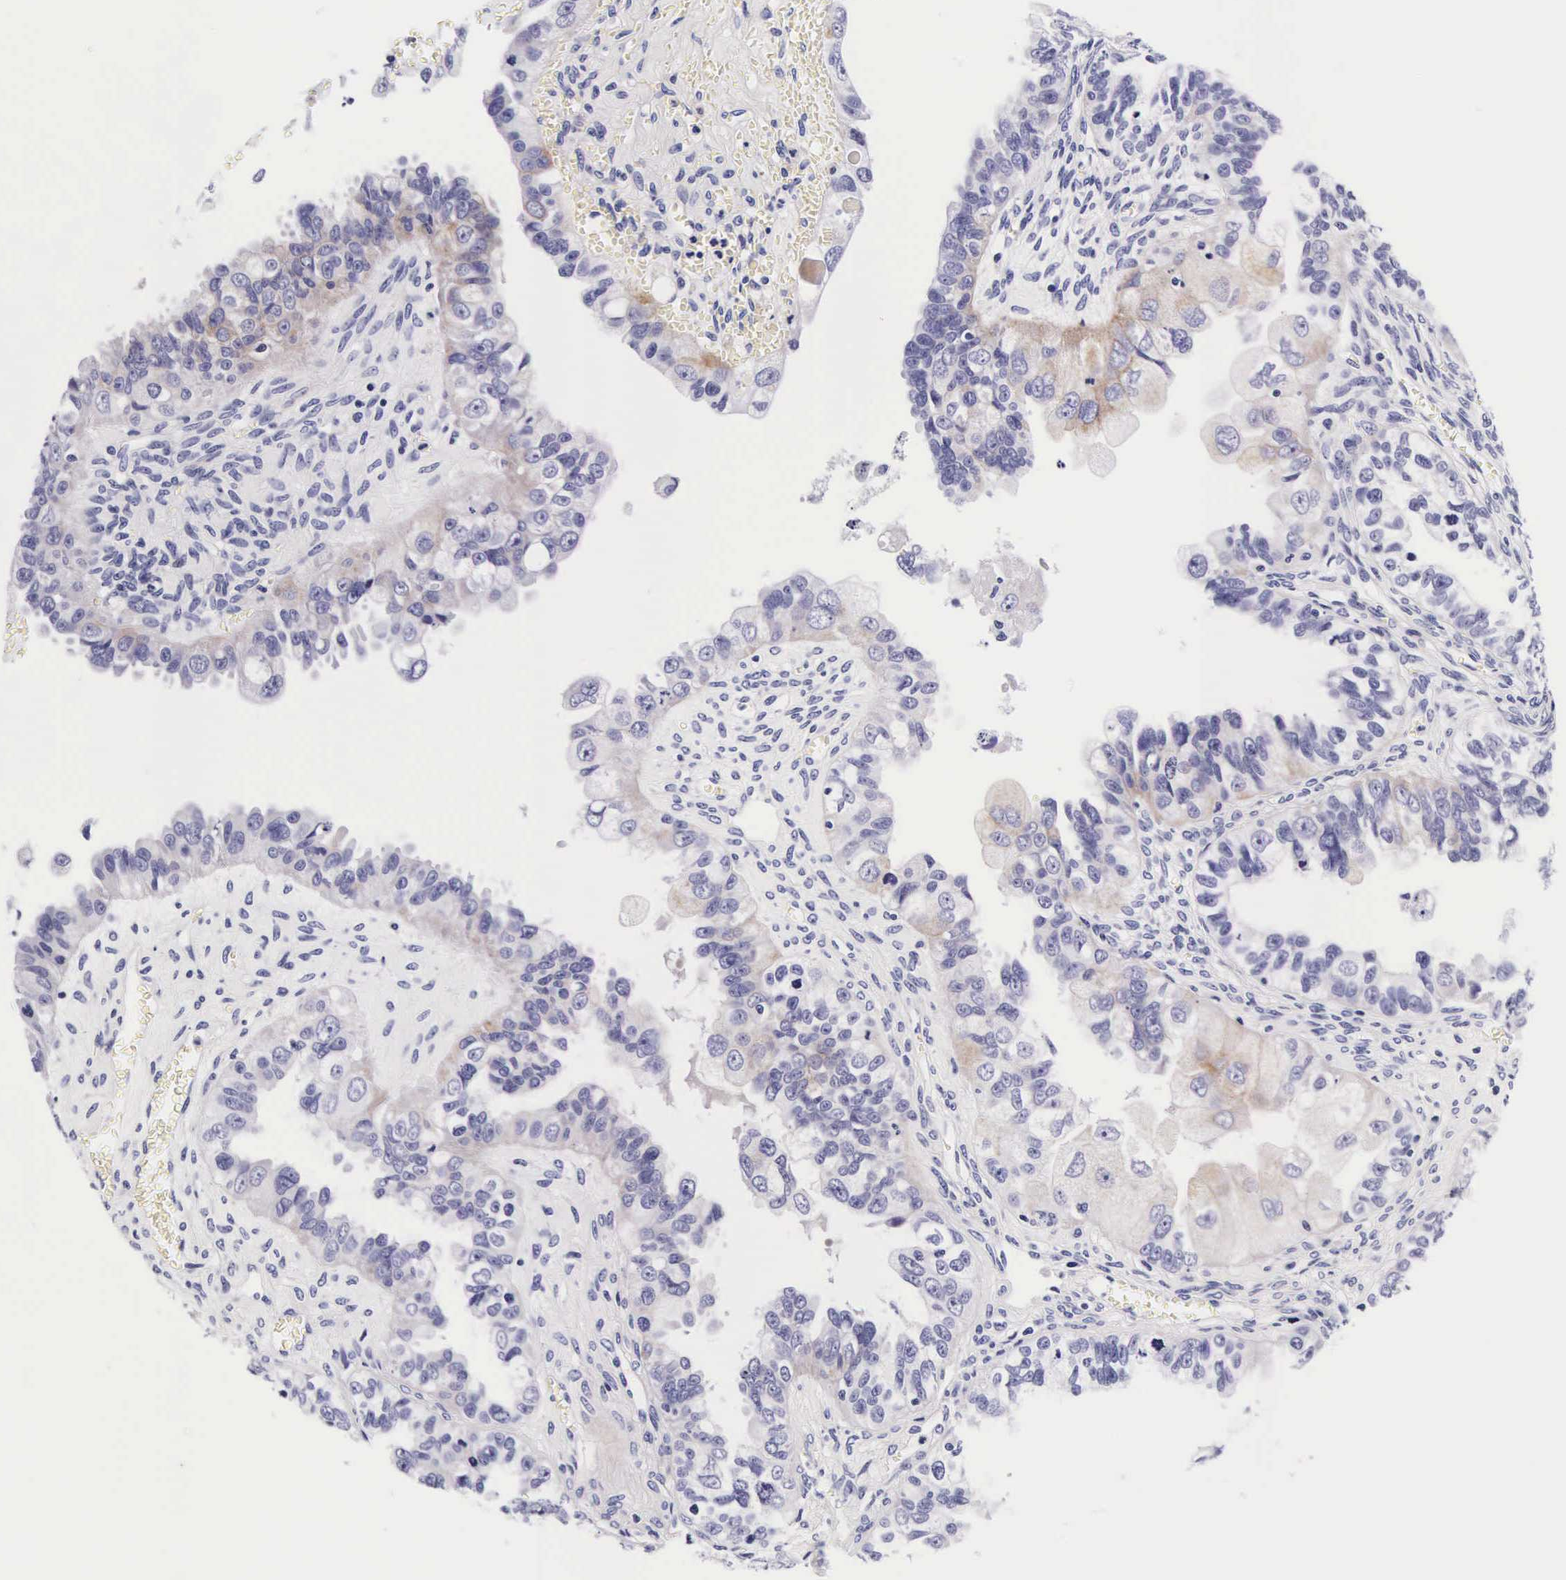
{"staining": {"intensity": "negative", "quantity": "none", "location": "none"}, "tissue": "ovarian cancer", "cell_type": "Tumor cells", "image_type": "cancer", "snomed": [{"axis": "morphology", "description": "Carcinoma, endometroid"}, {"axis": "topography", "description": "Ovary"}], "caption": "Histopathology image shows no protein expression in tumor cells of ovarian endometroid carcinoma tissue. The staining is performed using DAB brown chromogen with nuclei counter-stained in using hematoxylin.", "gene": "UPRT", "patient": {"sex": "female", "age": 85}}